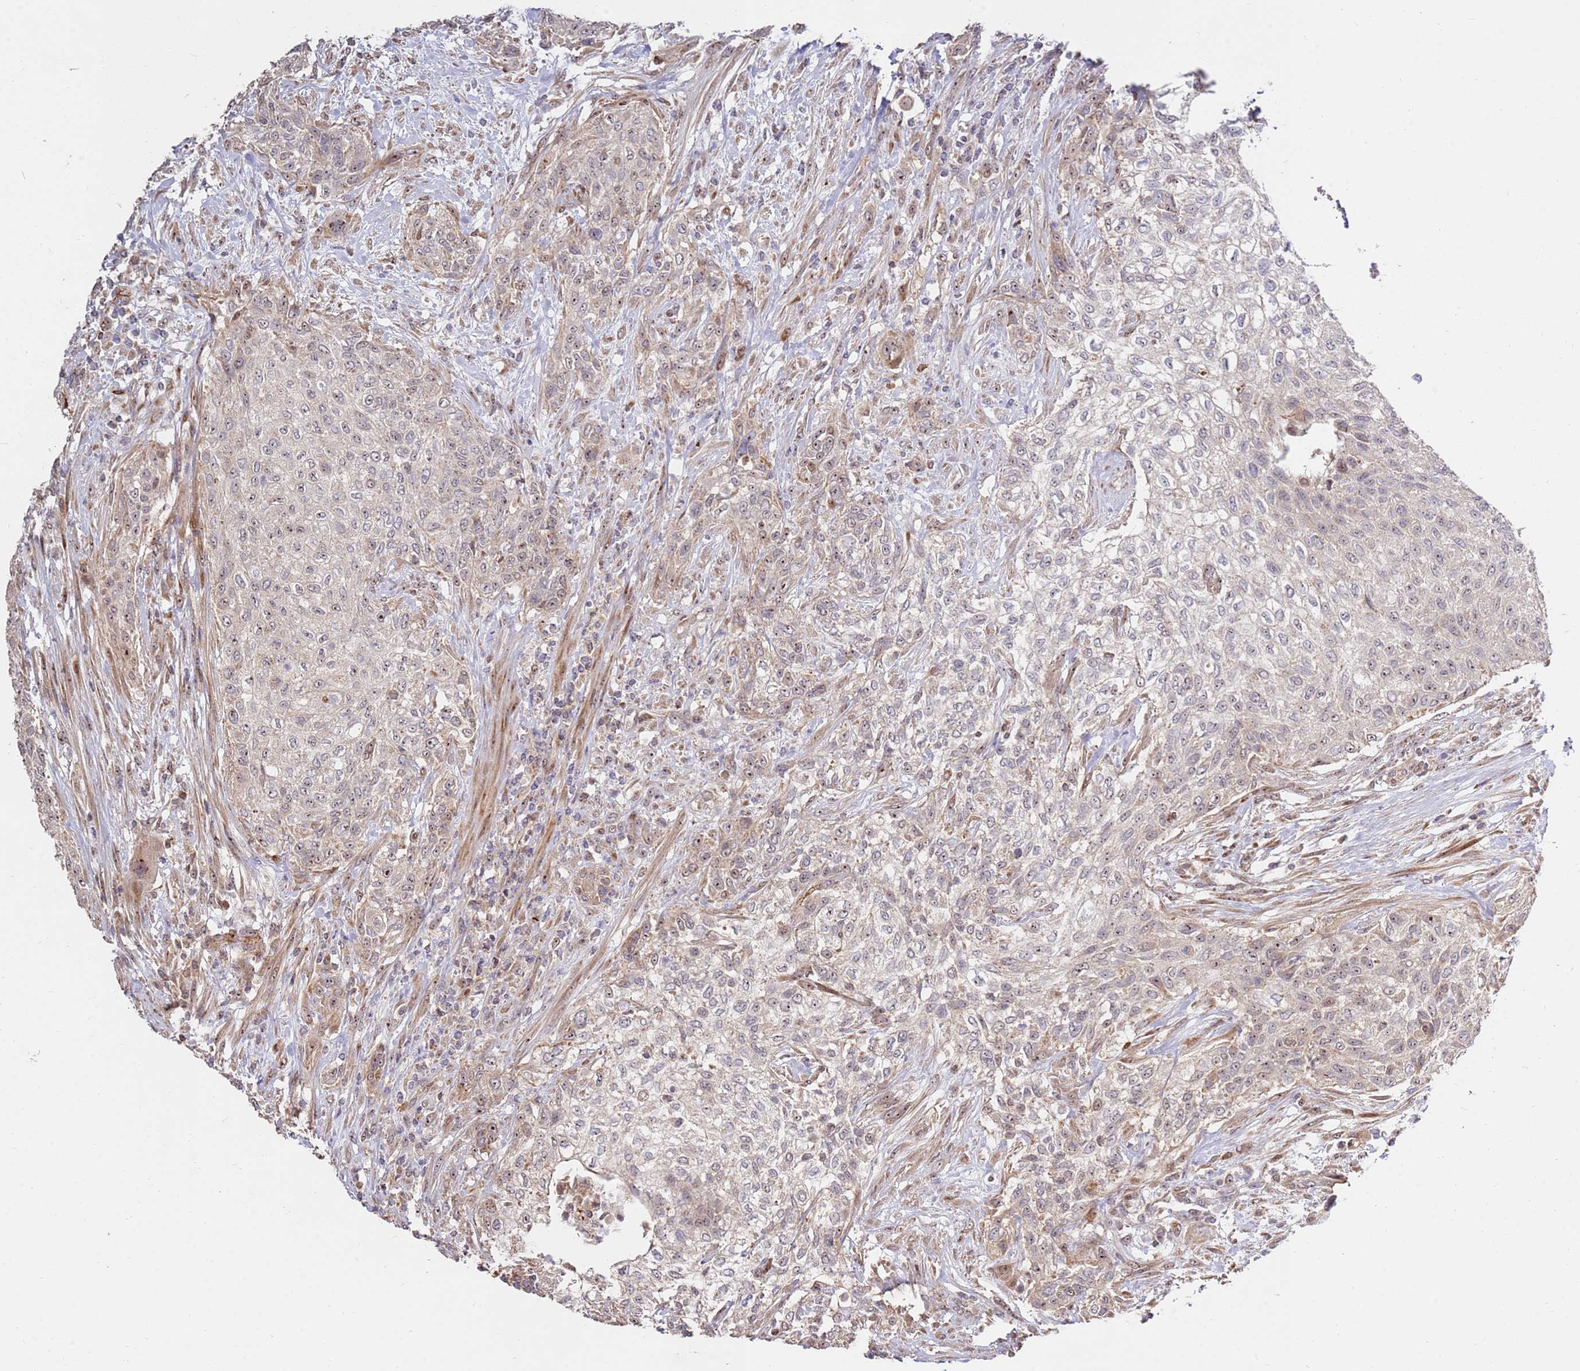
{"staining": {"intensity": "weak", "quantity": "25%-75%", "location": "nuclear"}, "tissue": "urothelial cancer", "cell_type": "Tumor cells", "image_type": "cancer", "snomed": [{"axis": "morphology", "description": "Normal tissue, NOS"}, {"axis": "morphology", "description": "Urothelial carcinoma, NOS"}, {"axis": "topography", "description": "Urinary bladder"}, {"axis": "topography", "description": "Peripheral nerve tissue"}], "caption": "Weak nuclear protein expression is present in approximately 25%-75% of tumor cells in transitional cell carcinoma.", "gene": "KIF25", "patient": {"sex": "male", "age": 35}}